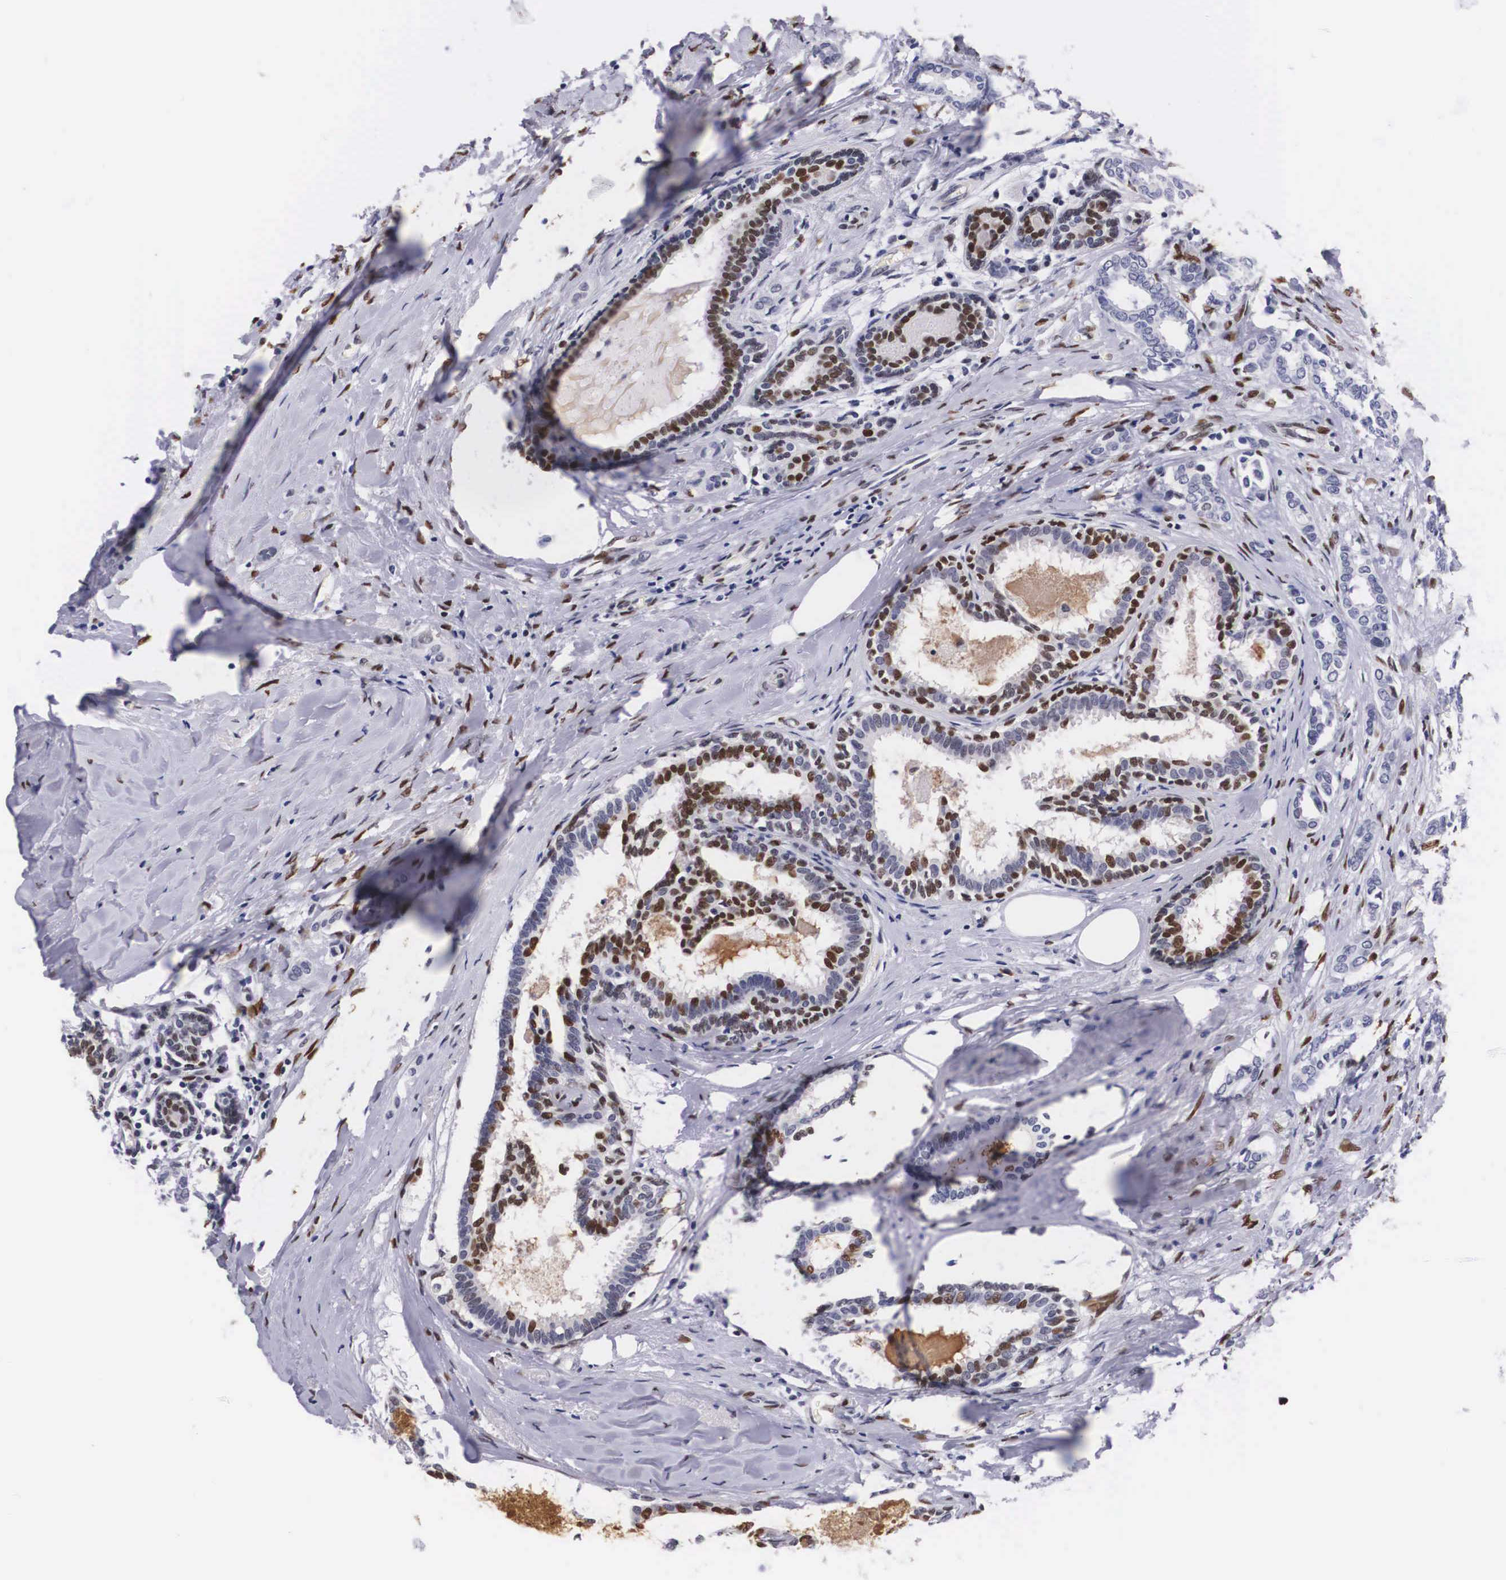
{"staining": {"intensity": "moderate", "quantity": "<25%", "location": "nuclear"}, "tissue": "breast cancer", "cell_type": "Tumor cells", "image_type": "cancer", "snomed": [{"axis": "morphology", "description": "Duct carcinoma"}, {"axis": "topography", "description": "Breast"}], "caption": "This image exhibits breast cancer stained with immunohistochemistry (IHC) to label a protein in brown. The nuclear of tumor cells show moderate positivity for the protein. Nuclei are counter-stained blue.", "gene": "KHDRBS3", "patient": {"sex": "female", "age": 50}}